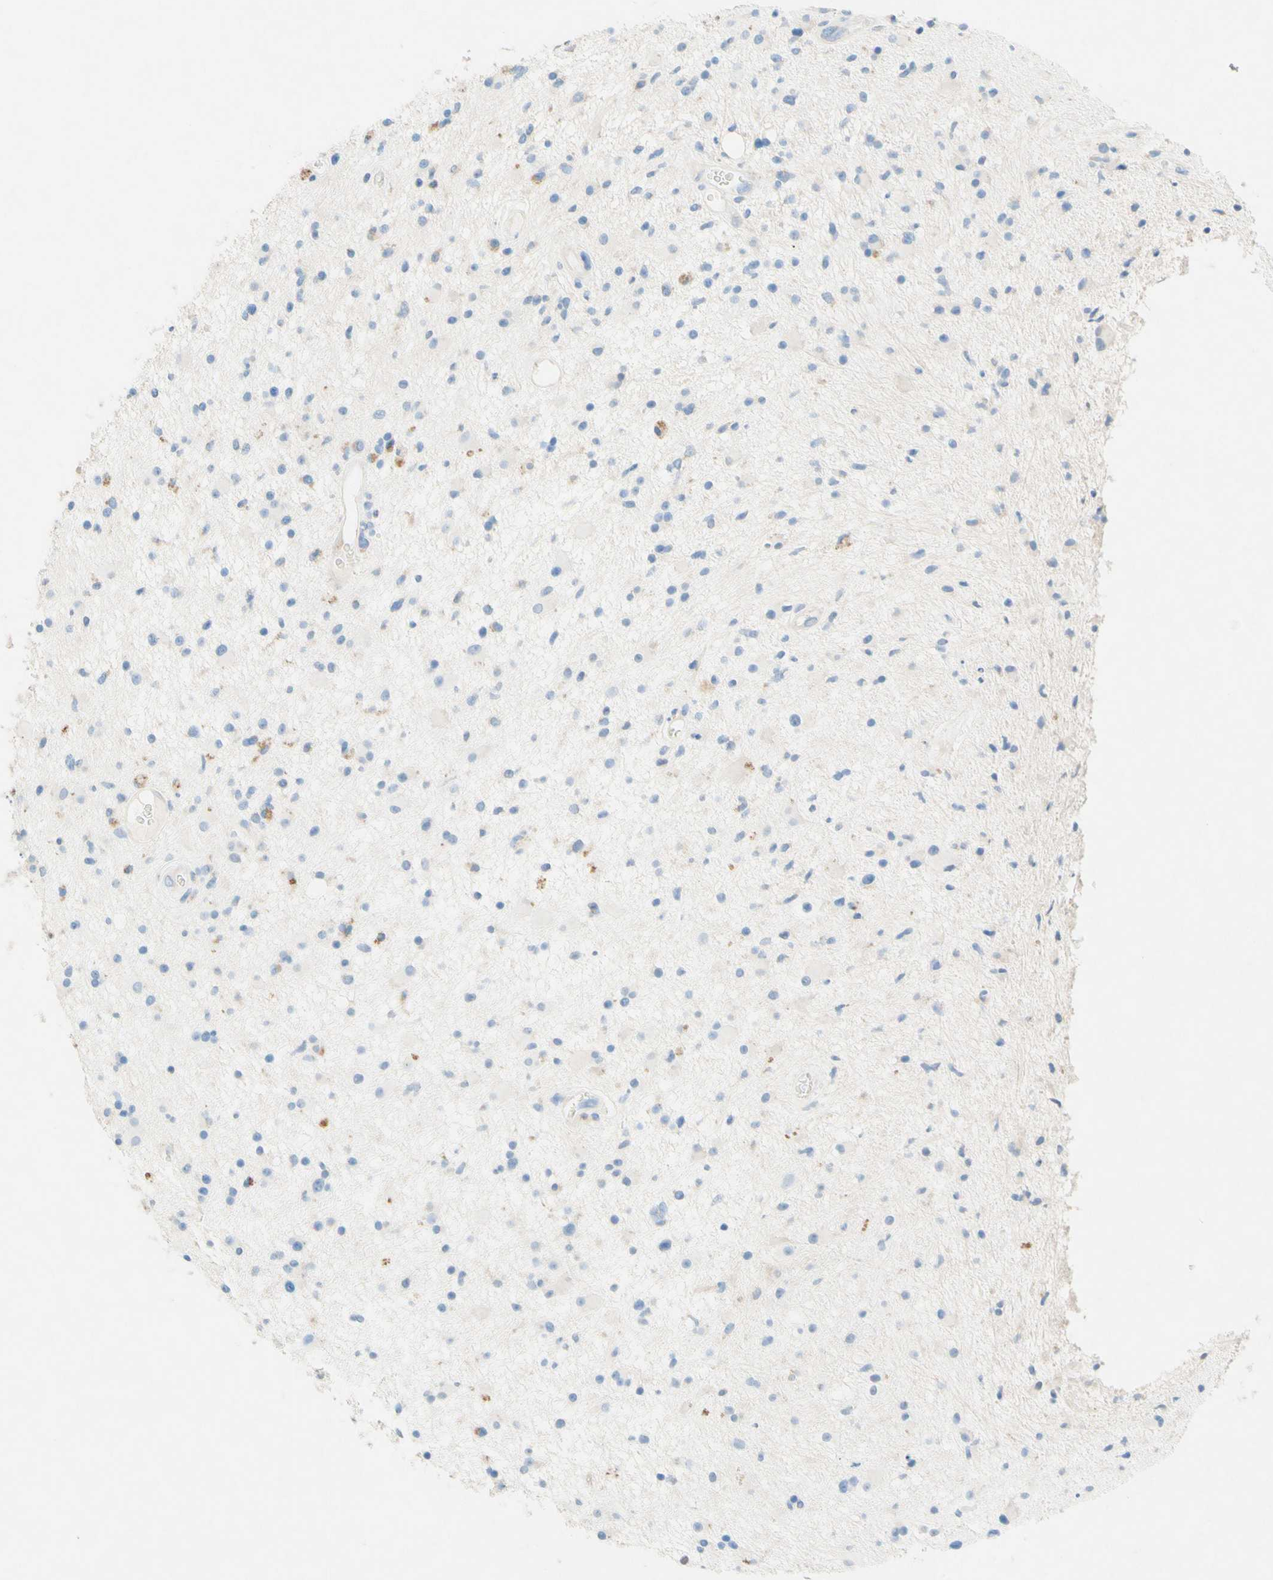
{"staining": {"intensity": "weak", "quantity": "<25%", "location": "cytoplasmic/membranous"}, "tissue": "glioma", "cell_type": "Tumor cells", "image_type": "cancer", "snomed": [{"axis": "morphology", "description": "Glioma, malignant, High grade"}, {"axis": "topography", "description": "Brain"}], "caption": "This photomicrograph is of glioma stained with immunohistochemistry to label a protein in brown with the nuclei are counter-stained blue. There is no positivity in tumor cells.", "gene": "SLC46A1", "patient": {"sex": "male", "age": 33}}